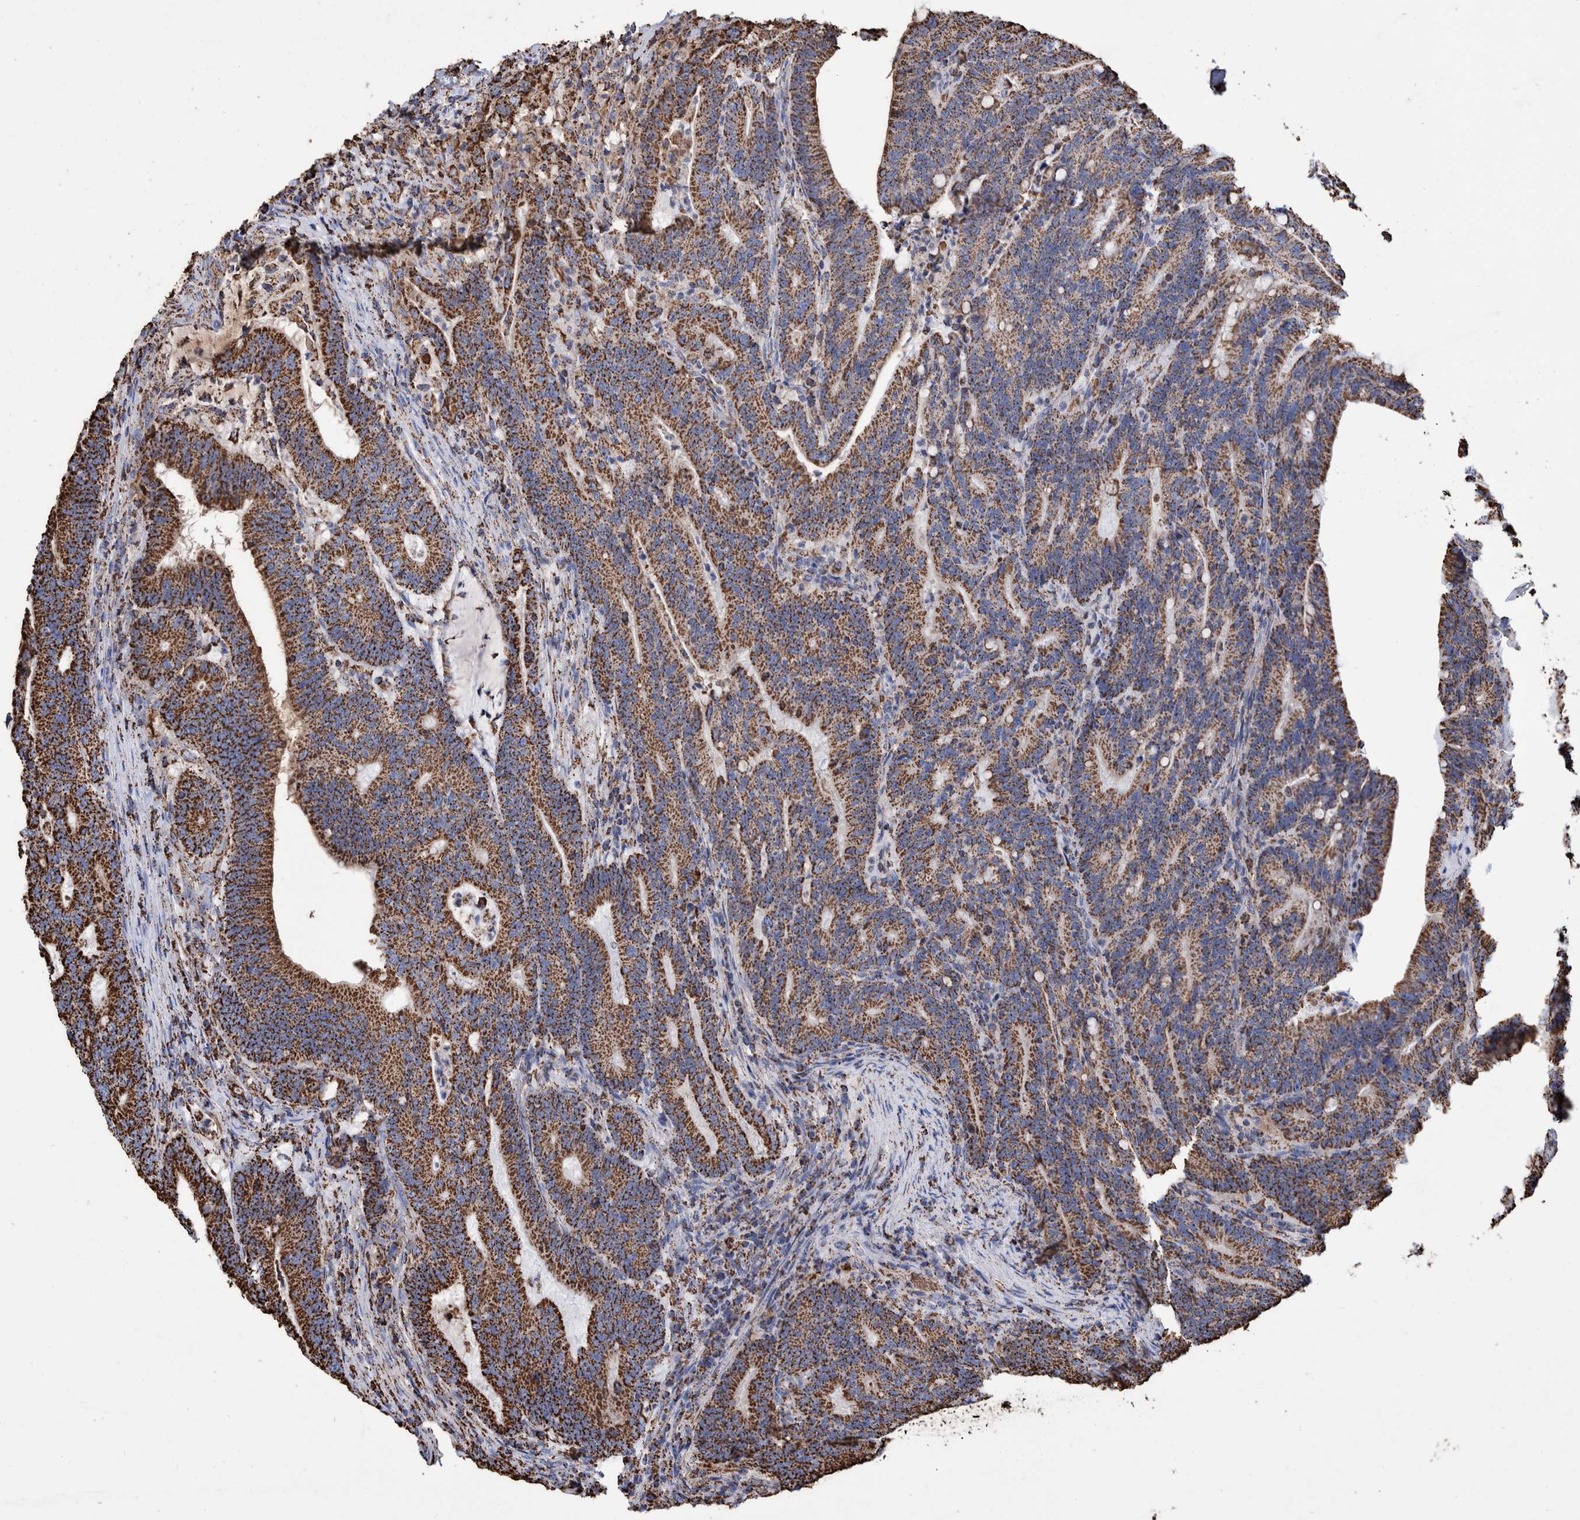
{"staining": {"intensity": "strong", "quantity": ">75%", "location": "cytoplasmic/membranous"}, "tissue": "colorectal cancer", "cell_type": "Tumor cells", "image_type": "cancer", "snomed": [{"axis": "morphology", "description": "Adenocarcinoma, NOS"}, {"axis": "topography", "description": "Colon"}], "caption": "Adenocarcinoma (colorectal) stained with DAB (3,3'-diaminobenzidine) immunohistochemistry demonstrates high levels of strong cytoplasmic/membranous expression in approximately >75% of tumor cells.", "gene": "VPS26C", "patient": {"sex": "female", "age": 66}}